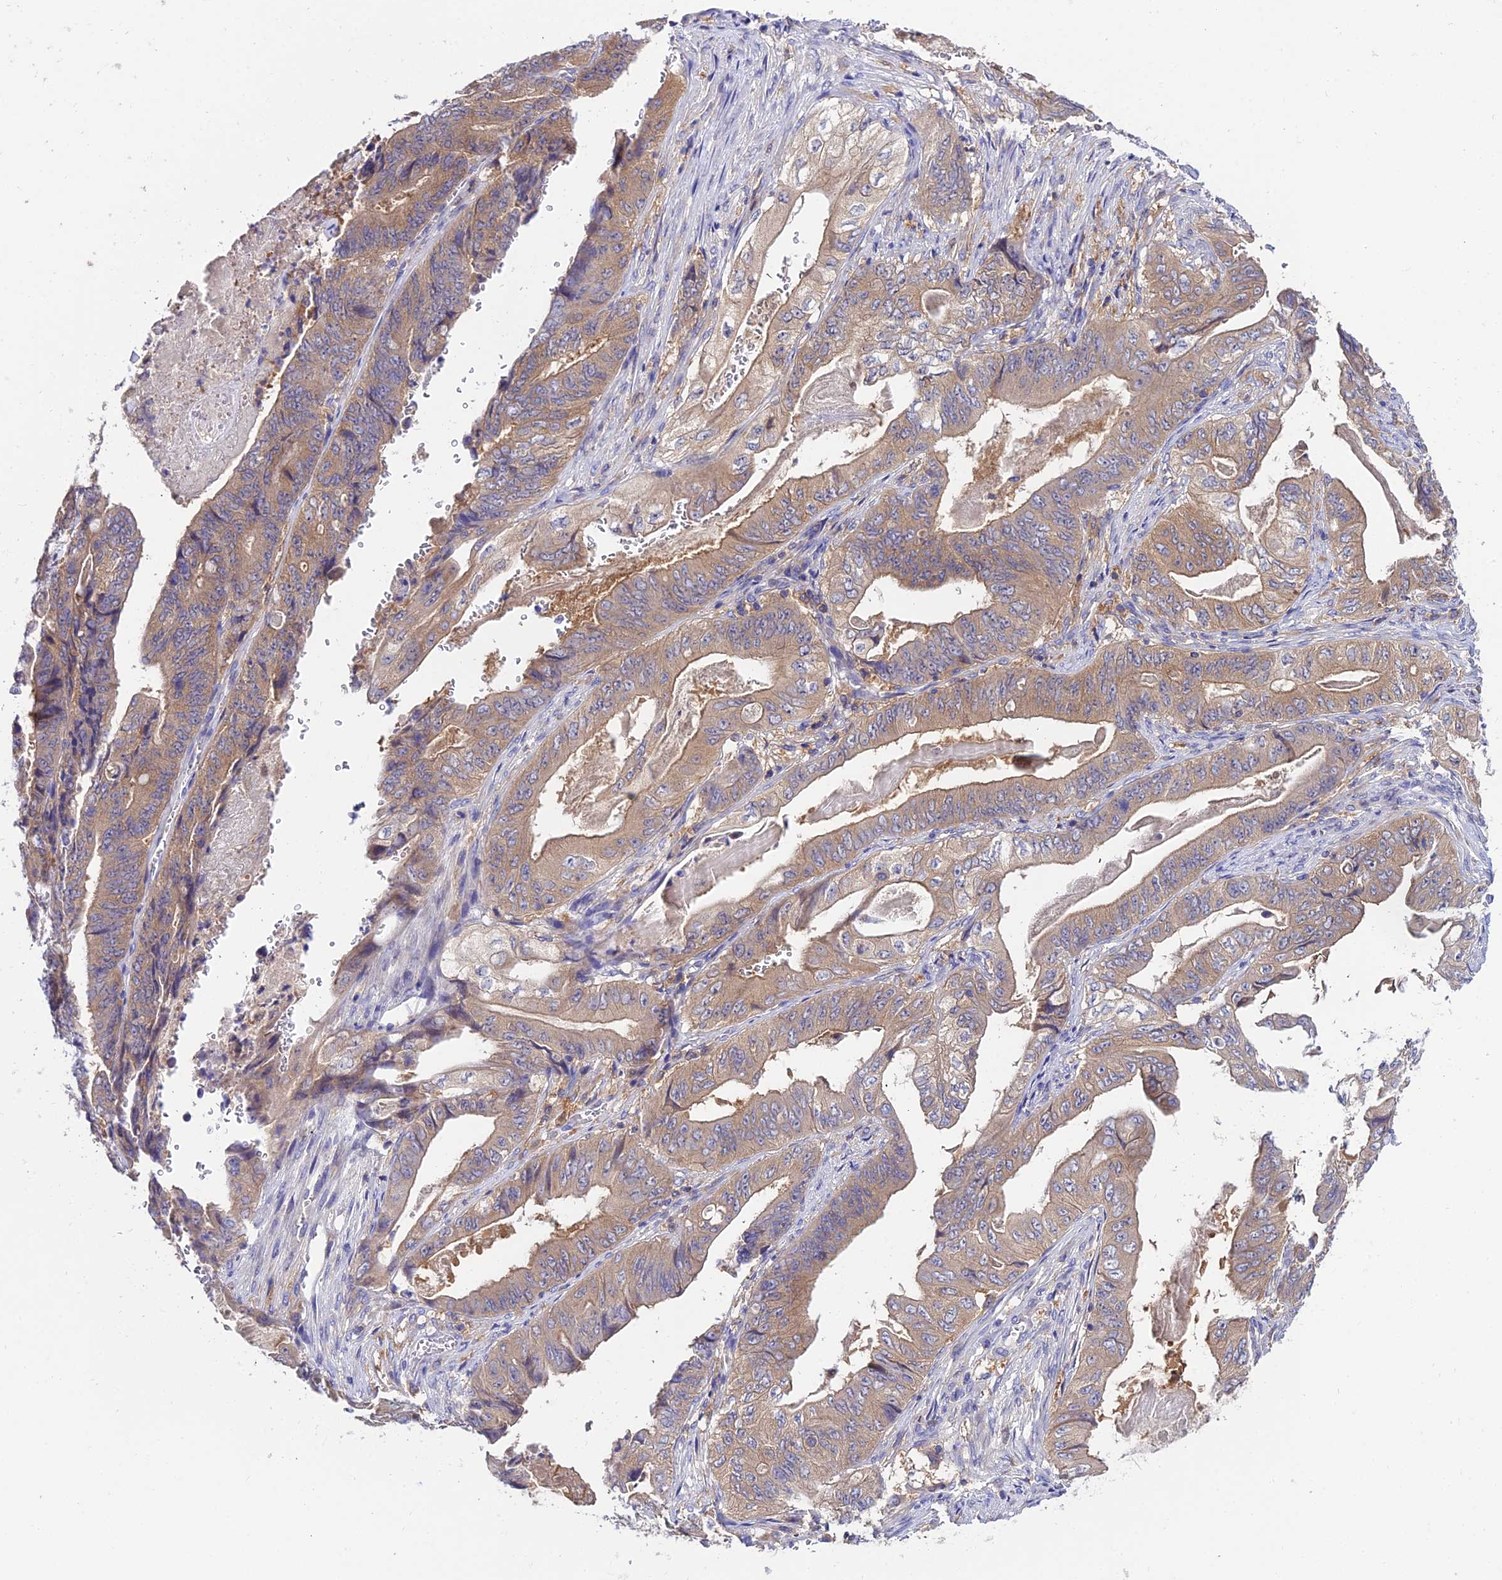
{"staining": {"intensity": "weak", "quantity": ">75%", "location": "cytoplasmic/membranous"}, "tissue": "stomach cancer", "cell_type": "Tumor cells", "image_type": "cancer", "snomed": [{"axis": "morphology", "description": "Adenocarcinoma, NOS"}, {"axis": "topography", "description": "Stomach"}], "caption": "A brown stain highlights weak cytoplasmic/membranous expression of a protein in human stomach cancer tumor cells.", "gene": "C2orf69", "patient": {"sex": "female", "age": 73}}